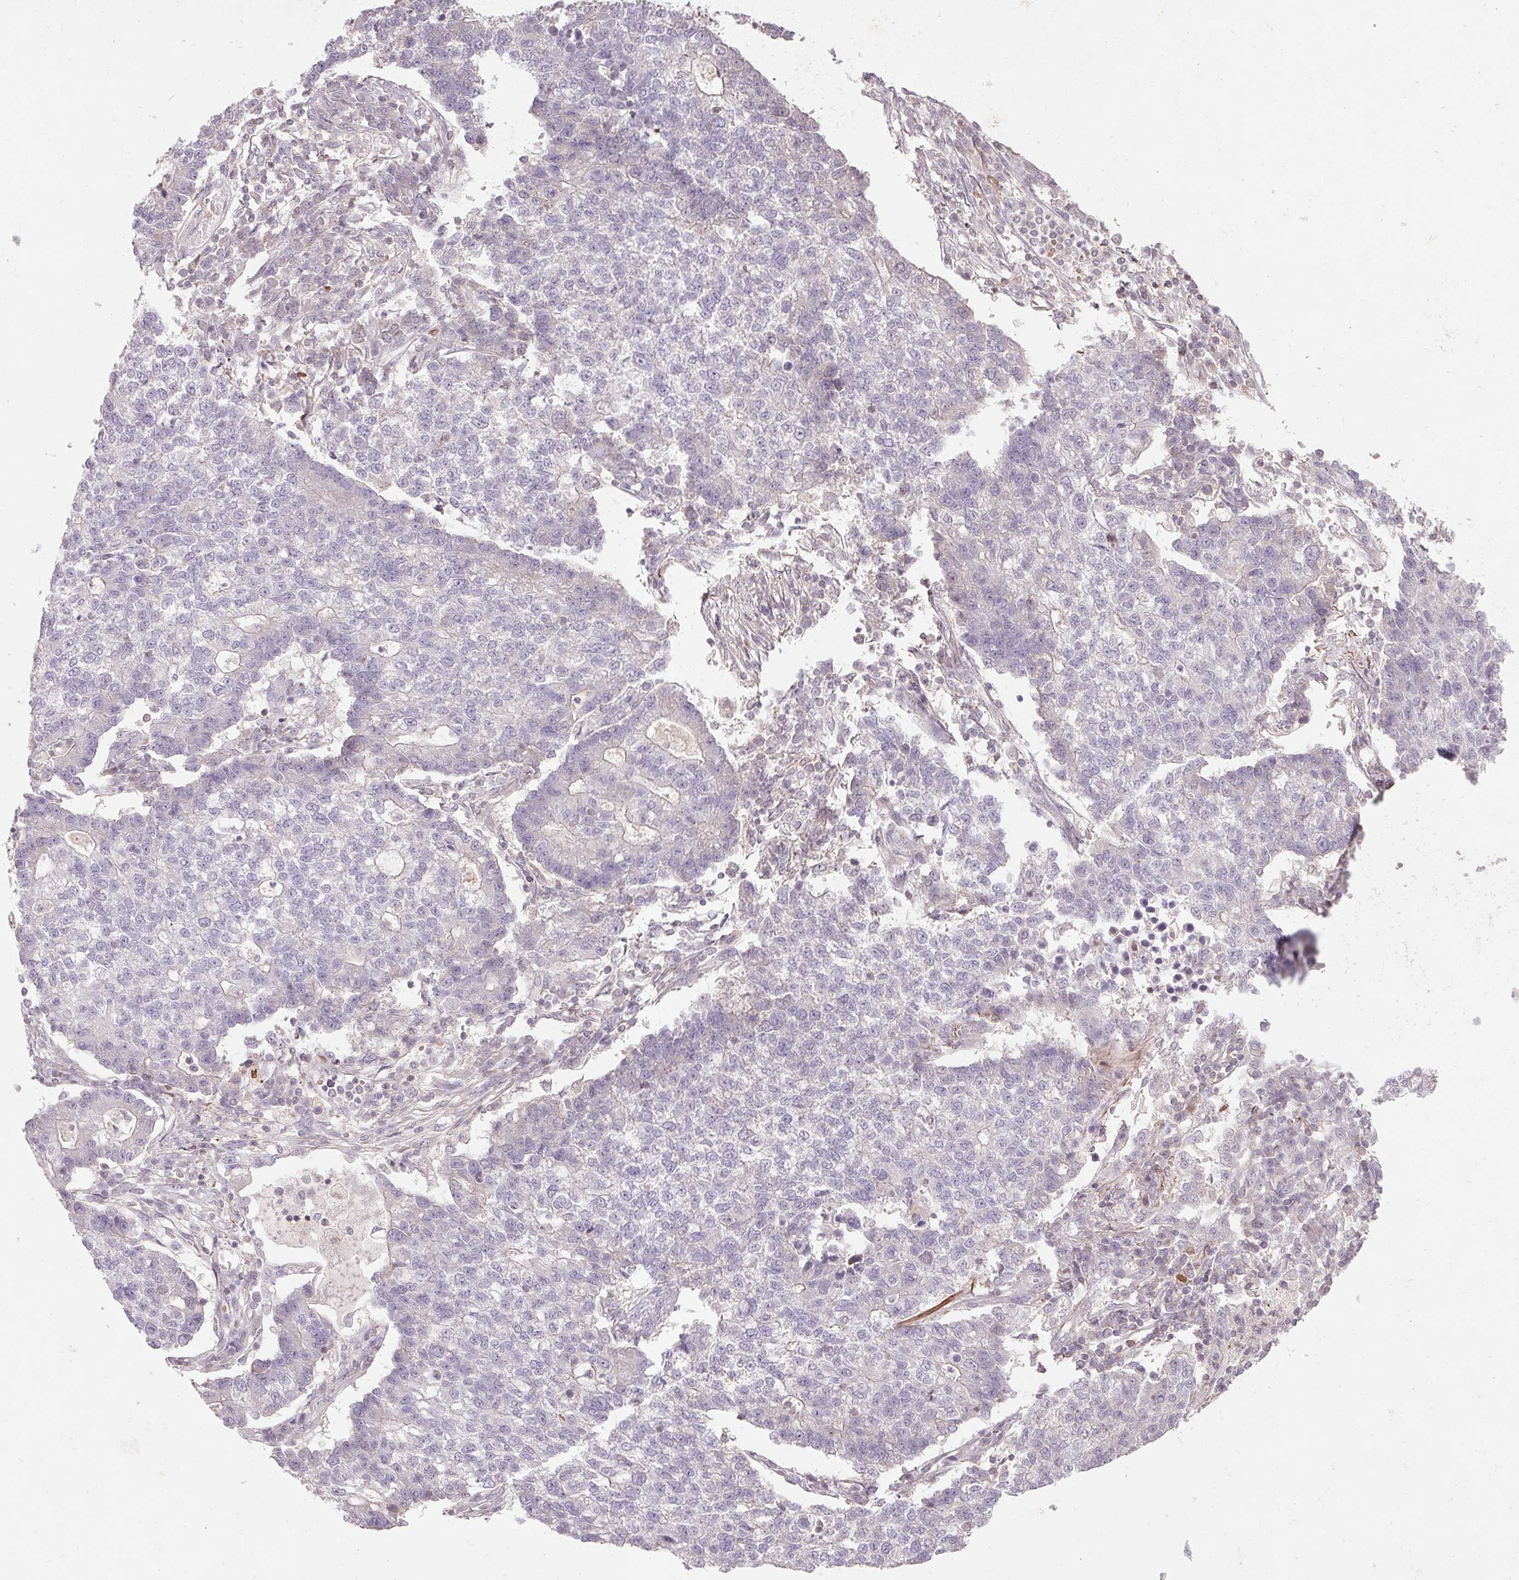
{"staining": {"intensity": "negative", "quantity": "none", "location": "none"}, "tissue": "lung cancer", "cell_type": "Tumor cells", "image_type": "cancer", "snomed": [{"axis": "morphology", "description": "Adenocarcinoma, NOS"}, {"axis": "topography", "description": "Lung"}], "caption": "Immunohistochemical staining of human adenocarcinoma (lung) exhibits no significant staining in tumor cells. (DAB immunohistochemistry visualized using brightfield microscopy, high magnification).", "gene": "KCNK15", "patient": {"sex": "male", "age": 57}}